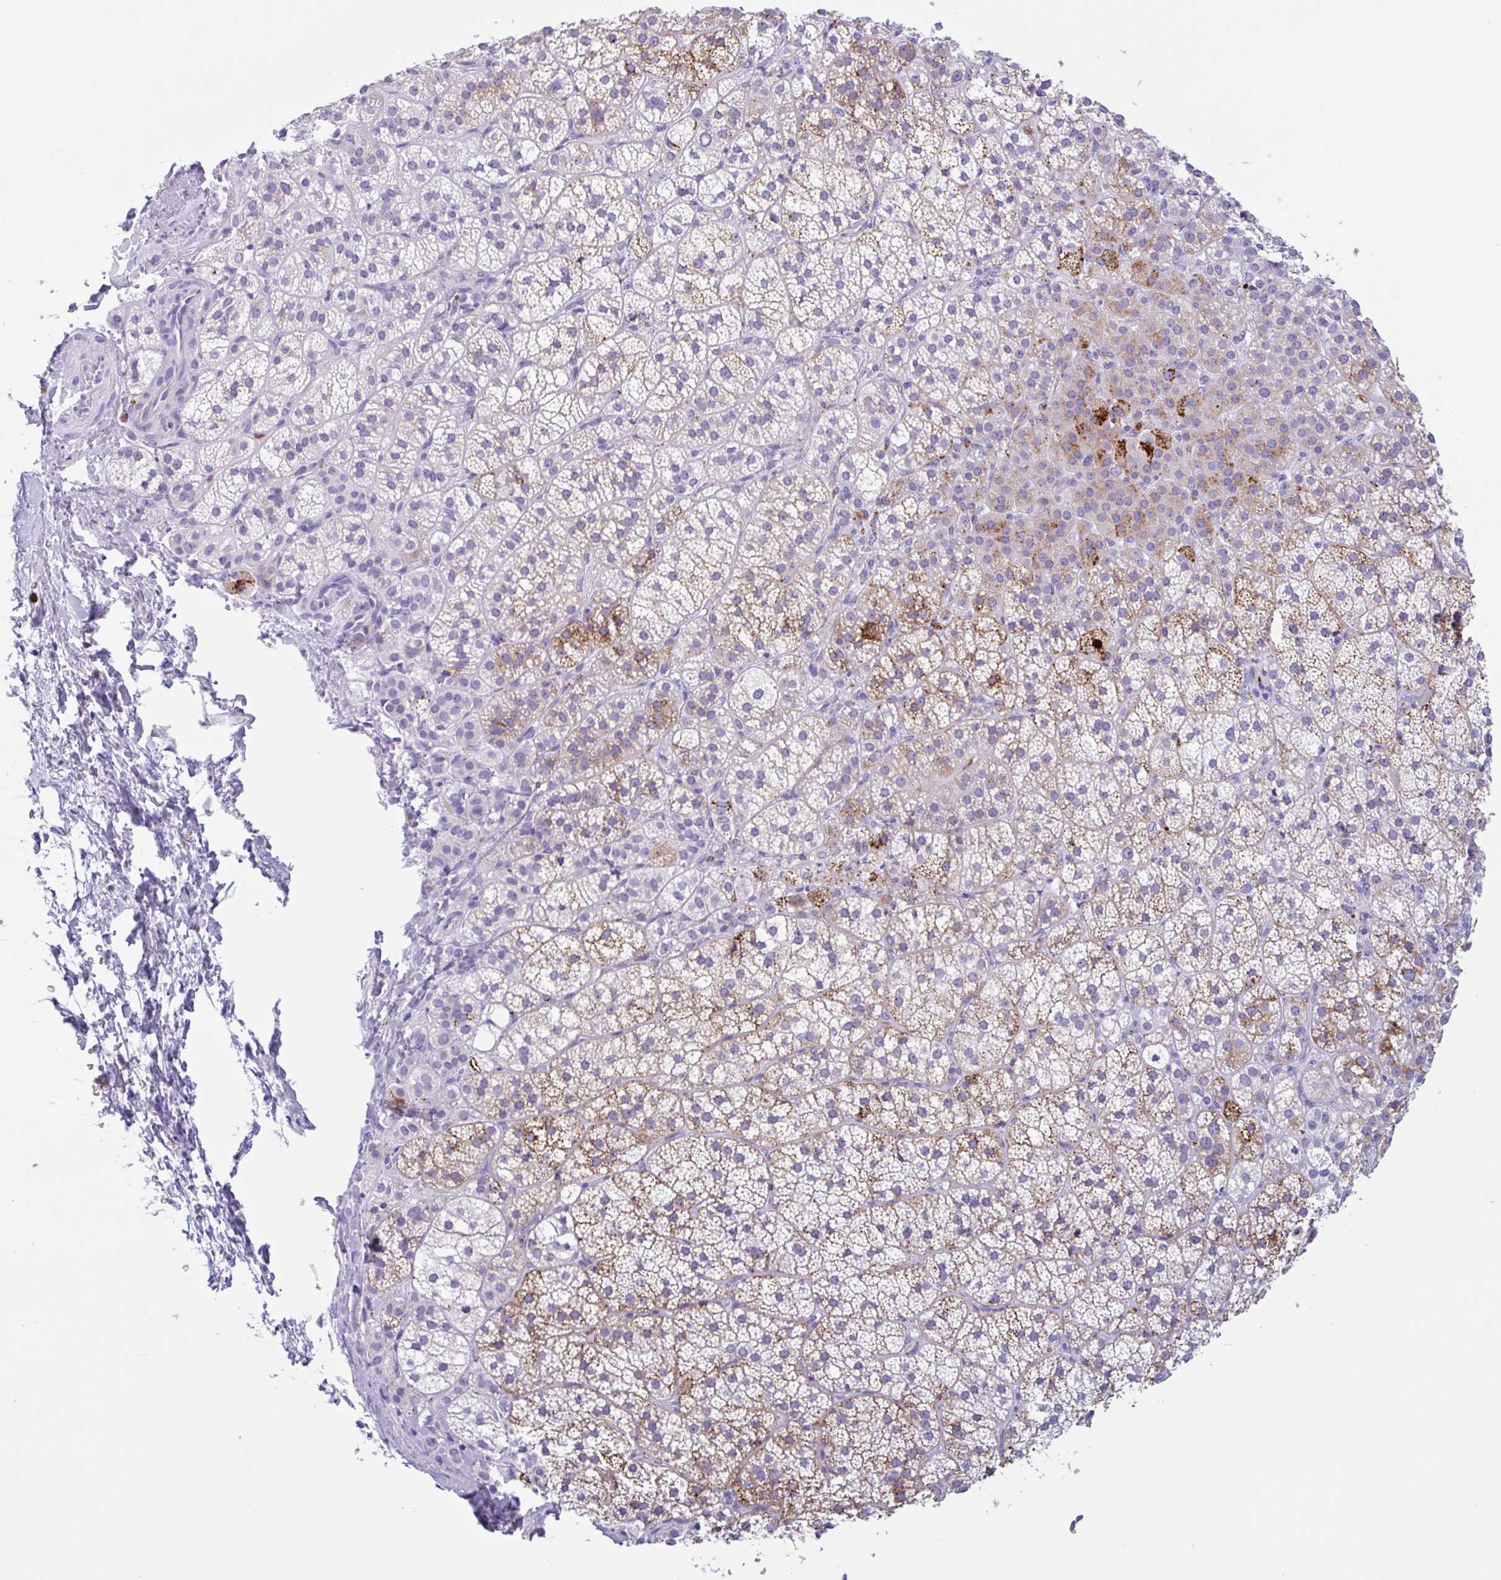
{"staining": {"intensity": "strong", "quantity": "25%-75%", "location": "cytoplasmic/membranous"}, "tissue": "adrenal gland", "cell_type": "Glandular cells", "image_type": "normal", "snomed": [{"axis": "morphology", "description": "Normal tissue, NOS"}, {"axis": "topography", "description": "Adrenal gland"}], "caption": "Protein staining of unremarkable adrenal gland exhibits strong cytoplasmic/membranous expression in about 25%-75% of glandular cells. (DAB (3,3'-diaminobenzidine) IHC, brown staining for protein, blue staining for nuclei).", "gene": "DTWD2", "patient": {"sex": "female", "age": 60}}